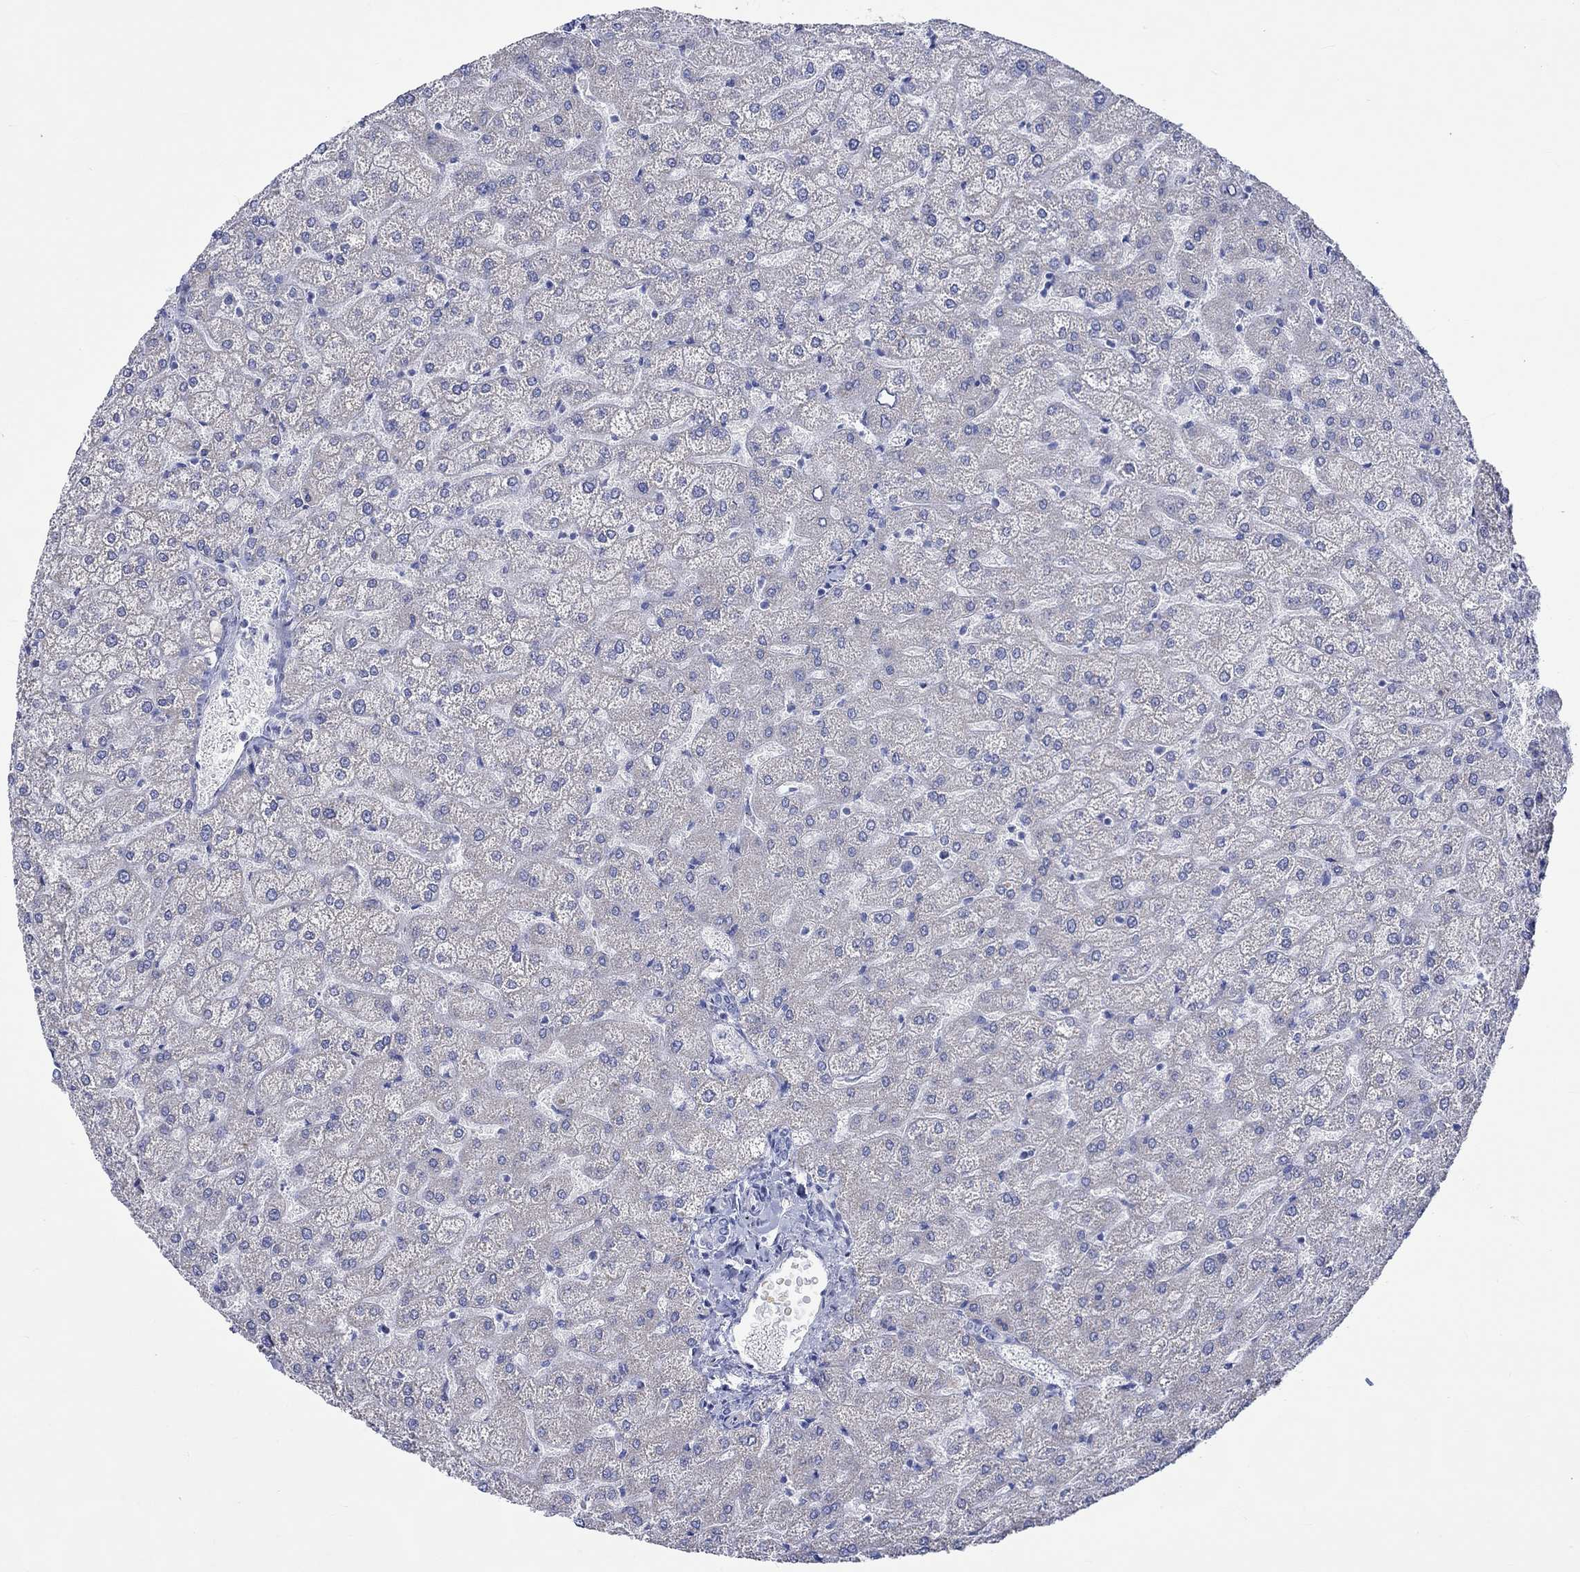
{"staining": {"intensity": "negative", "quantity": "none", "location": "none"}, "tissue": "liver", "cell_type": "Cholangiocytes", "image_type": "normal", "snomed": [{"axis": "morphology", "description": "Normal tissue, NOS"}, {"axis": "topography", "description": "Liver"}], "caption": "Cholangiocytes are negative for brown protein staining in unremarkable liver. The staining was performed using DAB to visualize the protein expression in brown, while the nuclei were stained in blue with hematoxylin (Magnification: 20x).", "gene": "CPLX1", "patient": {"sex": "female", "age": 32}}